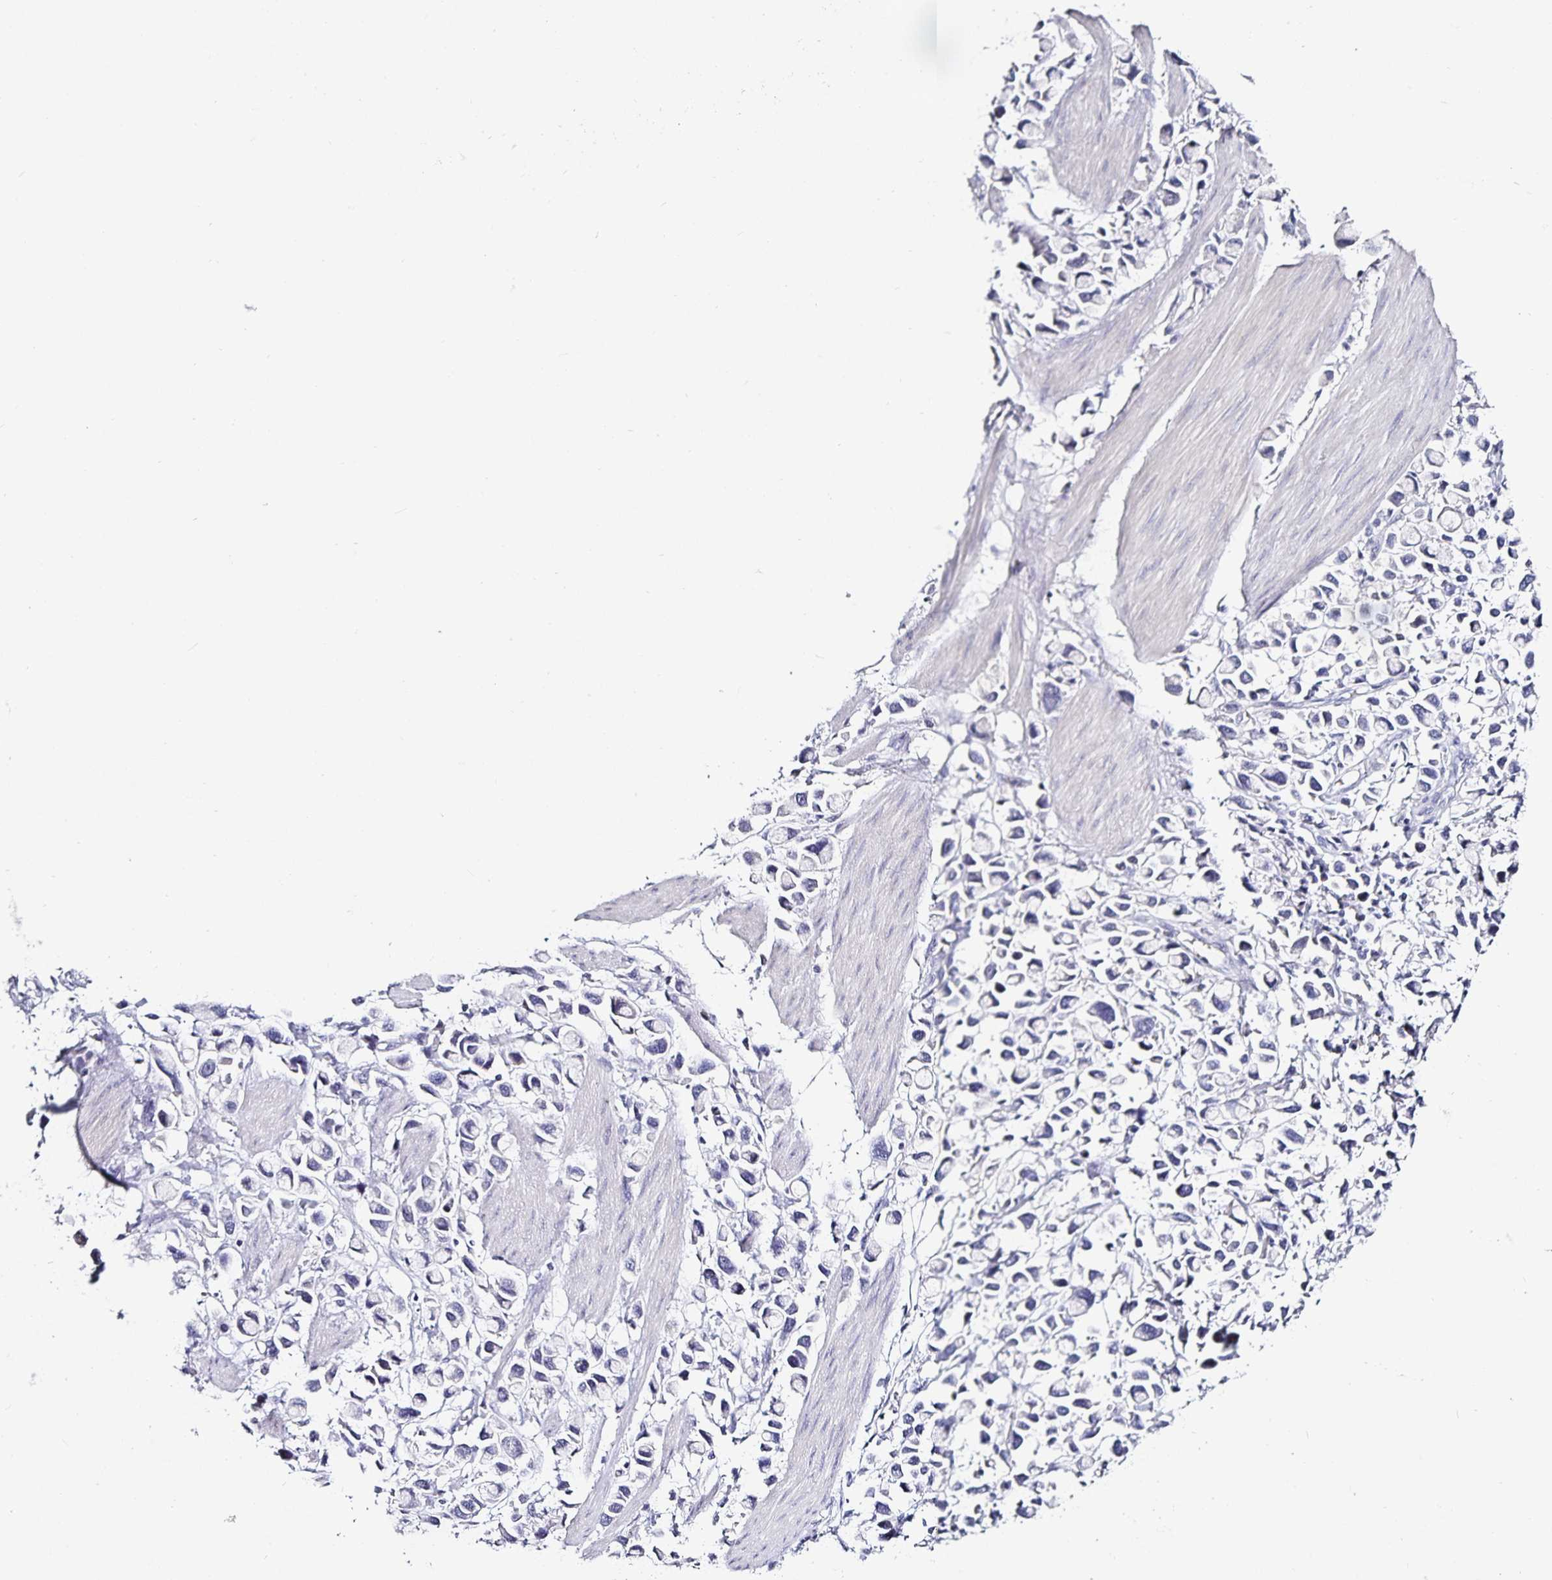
{"staining": {"intensity": "negative", "quantity": "none", "location": "none"}, "tissue": "stomach cancer", "cell_type": "Tumor cells", "image_type": "cancer", "snomed": [{"axis": "morphology", "description": "Adenocarcinoma, NOS"}, {"axis": "topography", "description": "Stomach"}], "caption": "A micrograph of human stomach cancer is negative for staining in tumor cells.", "gene": "TTR", "patient": {"sex": "female", "age": 81}}